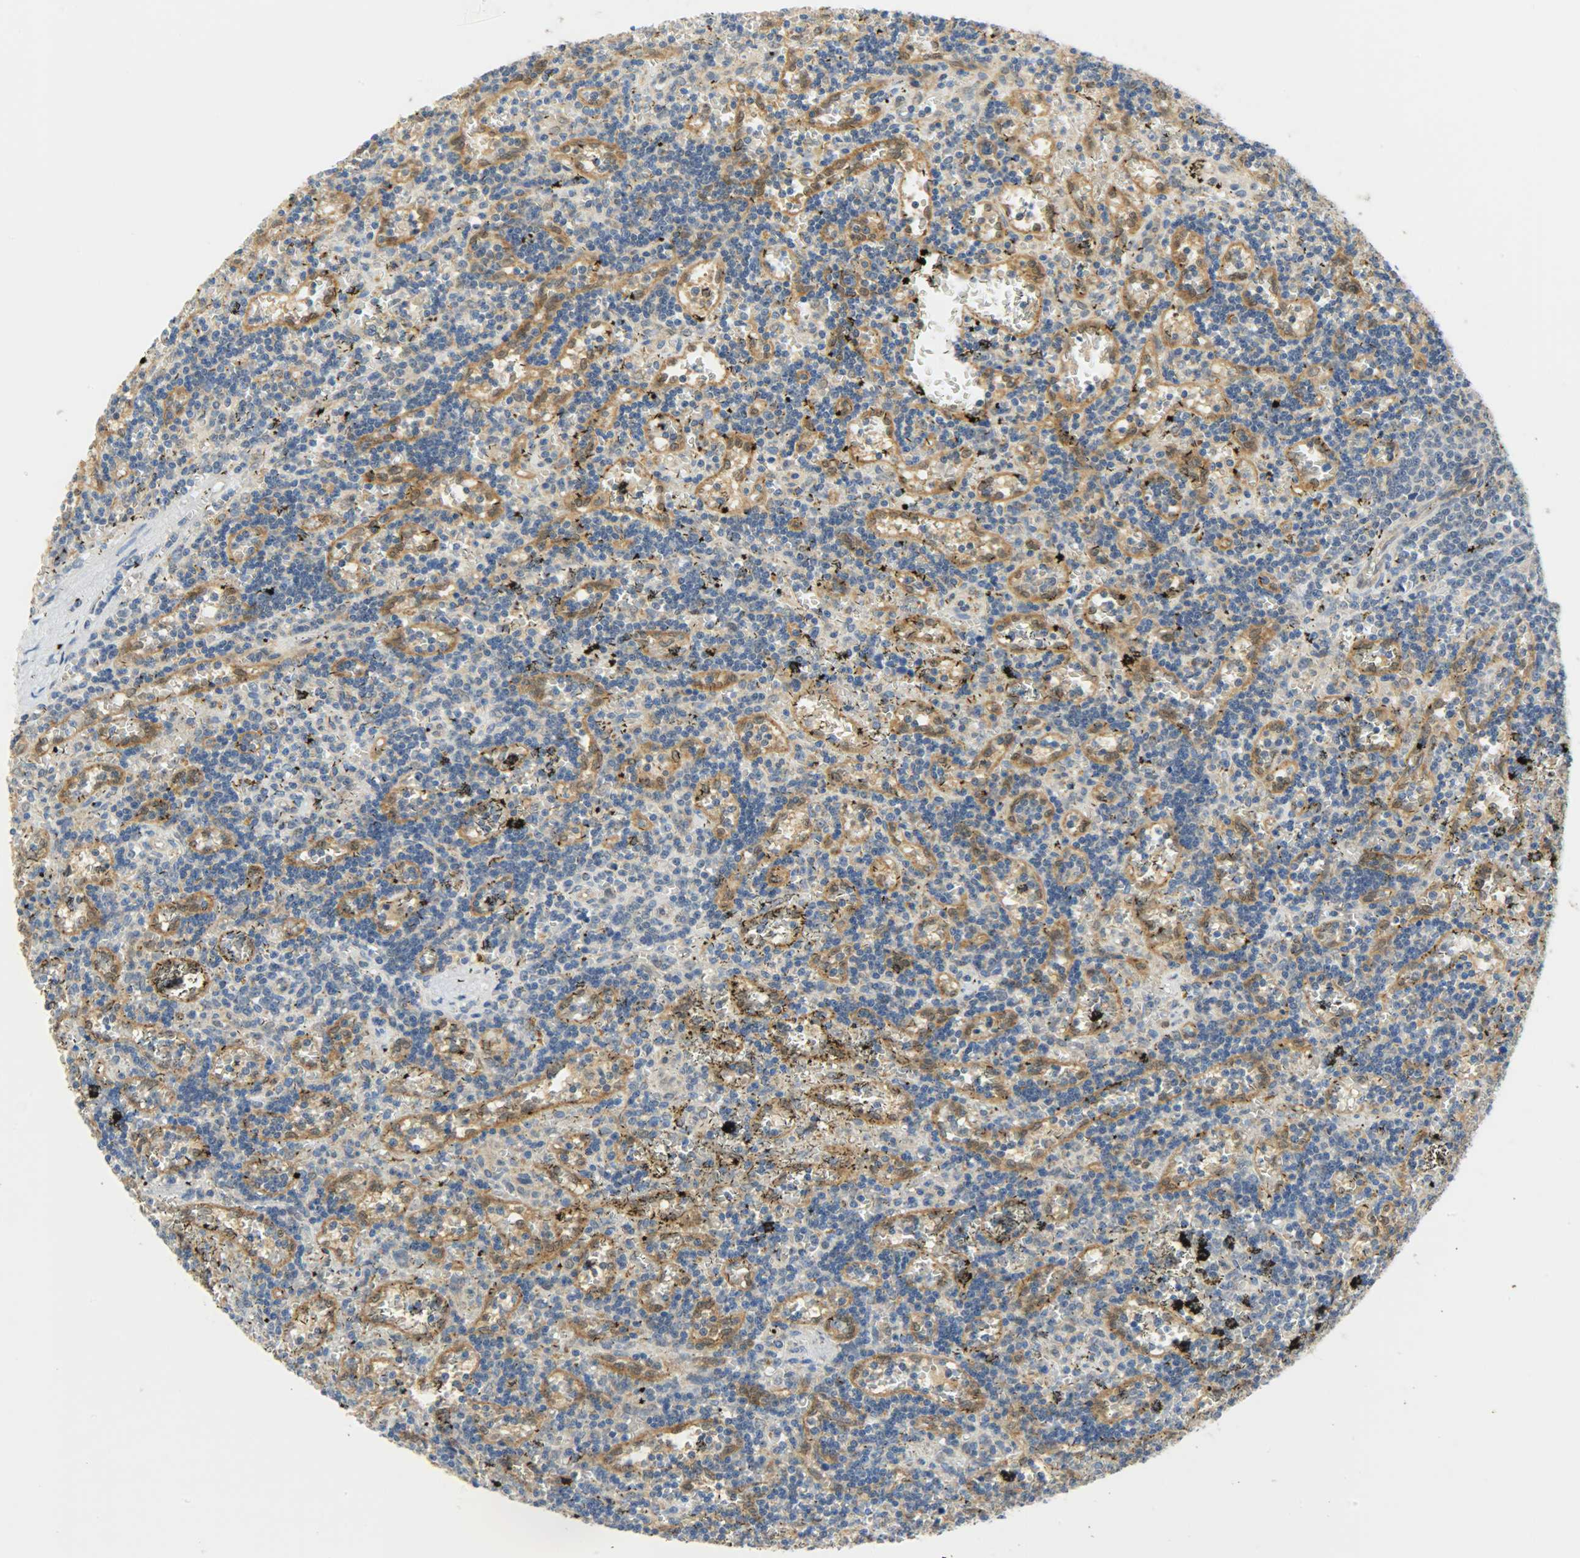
{"staining": {"intensity": "negative", "quantity": "none", "location": "none"}, "tissue": "lymphoma", "cell_type": "Tumor cells", "image_type": "cancer", "snomed": [{"axis": "morphology", "description": "Malignant lymphoma, non-Hodgkin's type, Low grade"}, {"axis": "topography", "description": "Spleen"}], "caption": "Immunohistochemical staining of malignant lymphoma, non-Hodgkin's type (low-grade) shows no significant positivity in tumor cells.", "gene": "FKBP1A", "patient": {"sex": "male", "age": 60}}